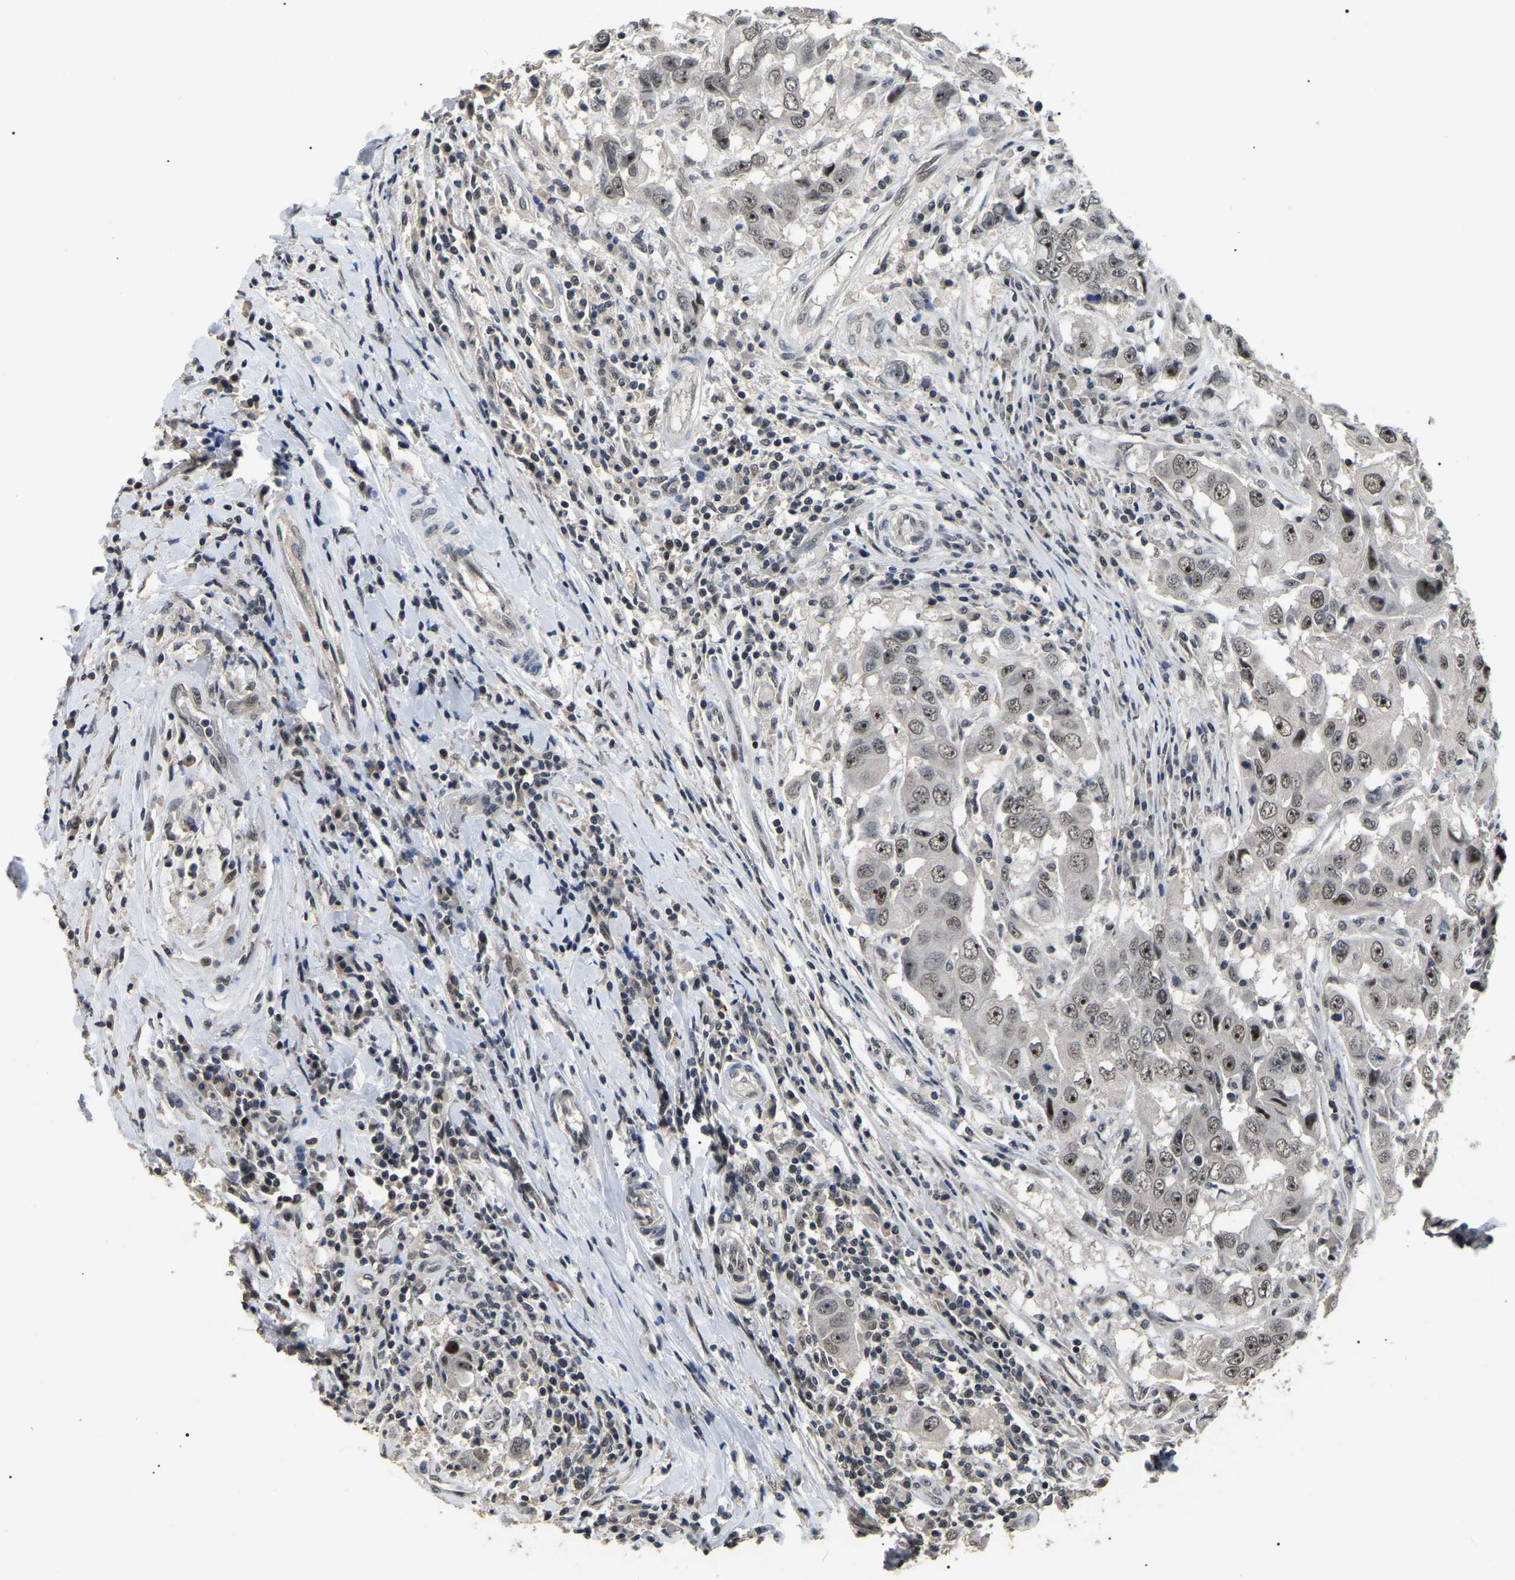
{"staining": {"intensity": "moderate", "quantity": ">75%", "location": "nuclear"}, "tissue": "breast cancer", "cell_type": "Tumor cells", "image_type": "cancer", "snomed": [{"axis": "morphology", "description": "Duct carcinoma"}, {"axis": "topography", "description": "Breast"}], "caption": "Immunohistochemistry (IHC) (DAB (3,3'-diaminobenzidine)) staining of breast cancer (infiltrating ductal carcinoma) displays moderate nuclear protein positivity in about >75% of tumor cells. The staining is performed using DAB (3,3'-diaminobenzidine) brown chromogen to label protein expression. The nuclei are counter-stained blue using hematoxylin.", "gene": "PPM1E", "patient": {"sex": "female", "age": 27}}